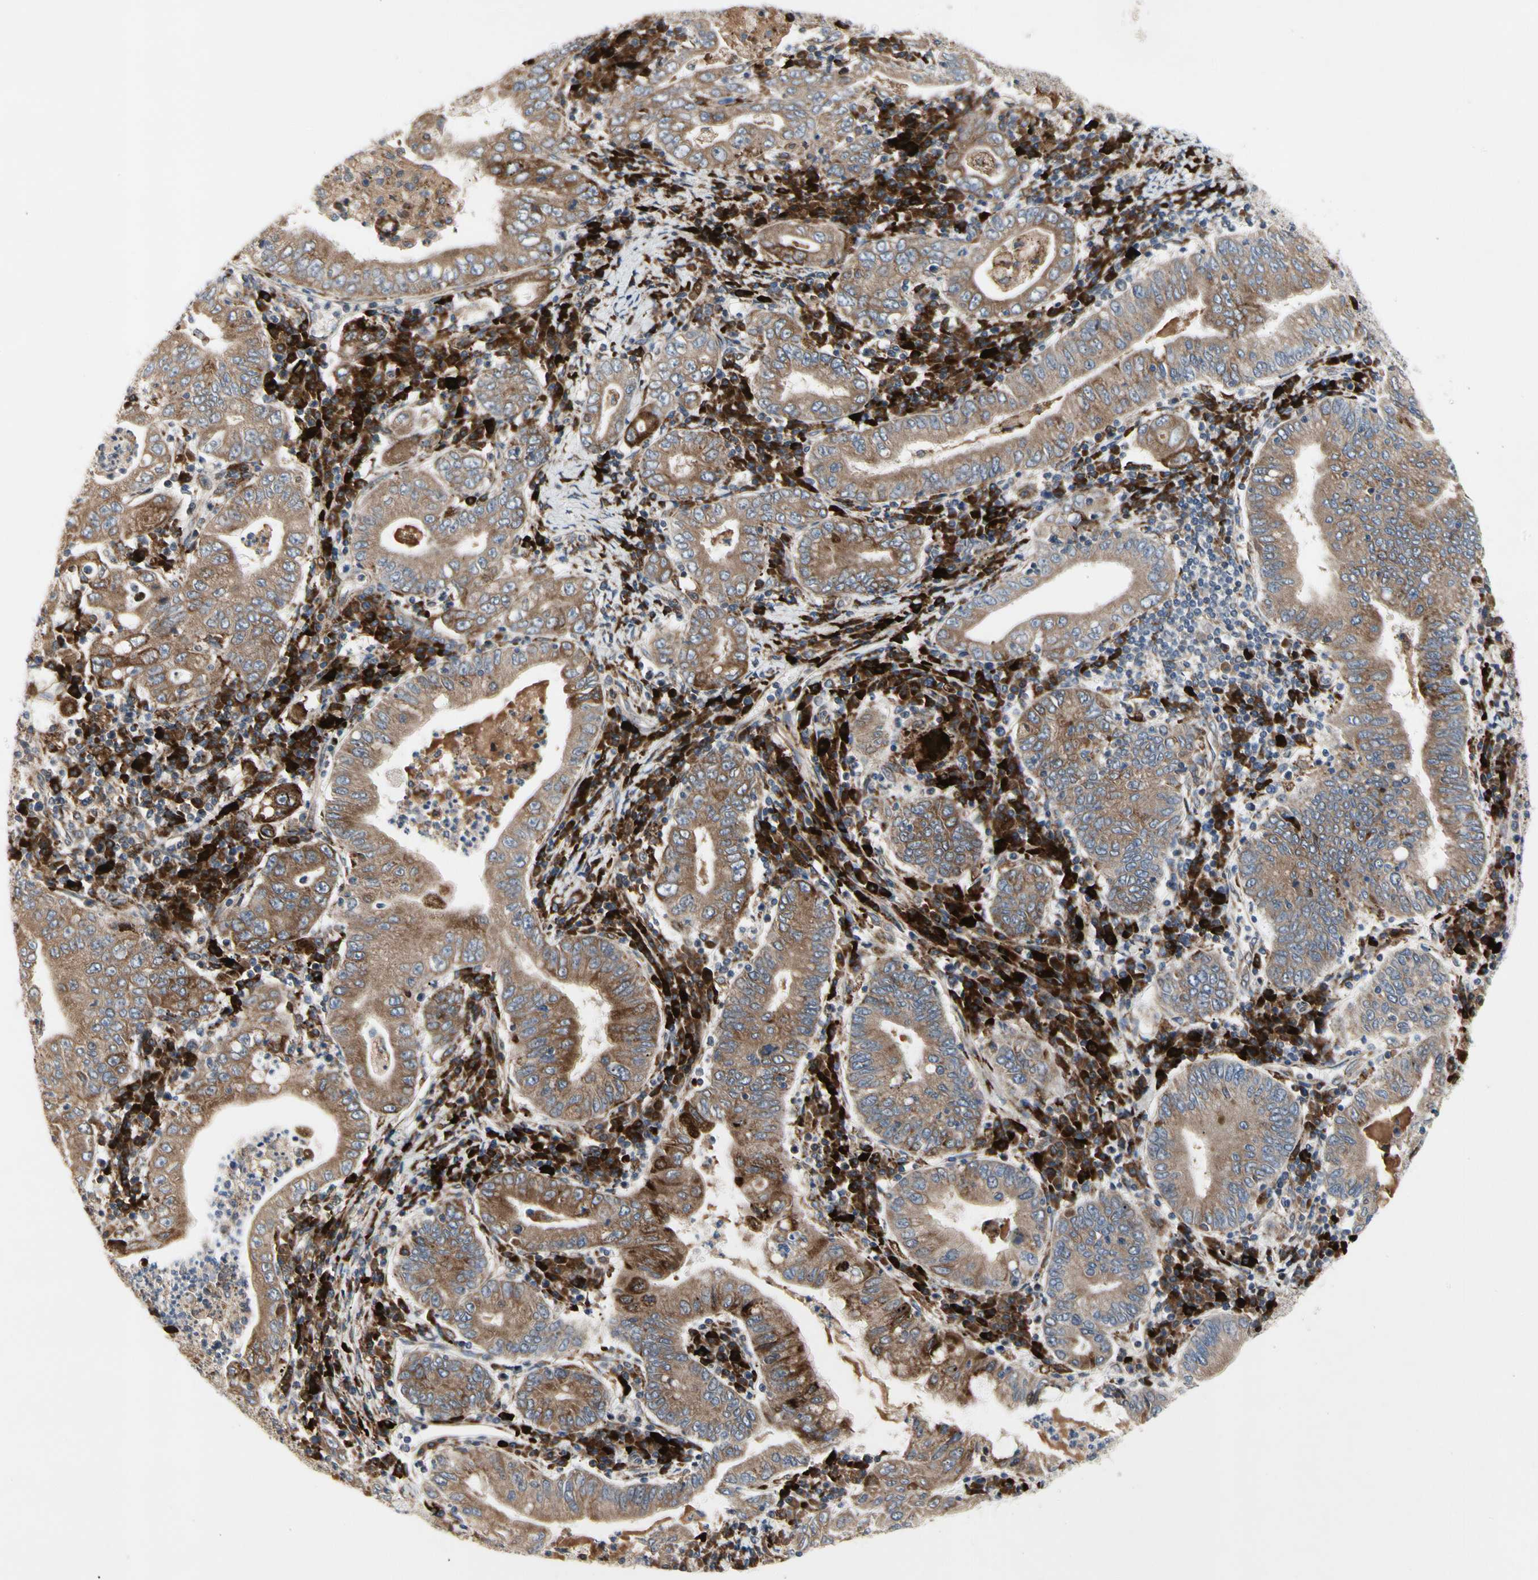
{"staining": {"intensity": "moderate", "quantity": ">75%", "location": "cytoplasmic/membranous"}, "tissue": "stomach cancer", "cell_type": "Tumor cells", "image_type": "cancer", "snomed": [{"axis": "morphology", "description": "Normal tissue, NOS"}, {"axis": "morphology", "description": "Adenocarcinoma, NOS"}, {"axis": "topography", "description": "Esophagus"}, {"axis": "topography", "description": "Stomach, upper"}, {"axis": "topography", "description": "Peripheral nerve tissue"}], "caption": "An immunohistochemistry histopathology image of tumor tissue is shown. Protein staining in brown highlights moderate cytoplasmic/membranous positivity in stomach cancer (adenocarcinoma) within tumor cells.", "gene": "MMEL1", "patient": {"sex": "male", "age": 62}}